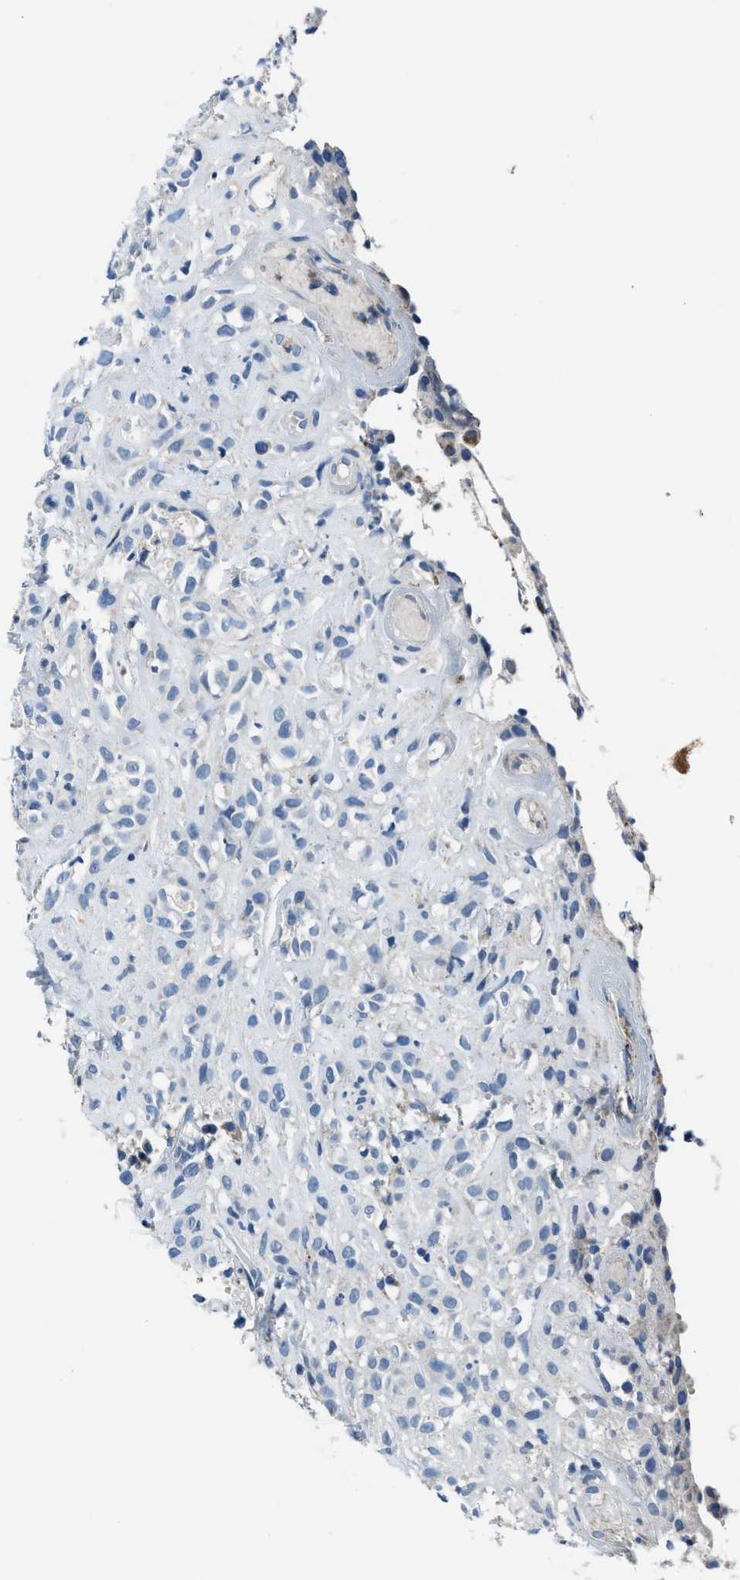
{"staining": {"intensity": "negative", "quantity": "none", "location": "none"}, "tissue": "head and neck cancer", "cell_type": "Tumor cells", "image_type": "cancer", "snomed": [{"axis": "morphology", "description": "Normal tissue, NOS"}, {"axis": "morphology", "description": "Squamous cell carcinoma, NOS"}, {"axis": "topography", "description": "Cartilage tissue"}, {"axis": "topography", "description": "Head-Neck"}], "caption": "This is an immunohistochemistry histopathology image of head and neck cancer (squamous cell carcinoma). There is no staining in tumor cells.", "gene": "ADAM2", "patient": {"sex": "male", "age": 62}}